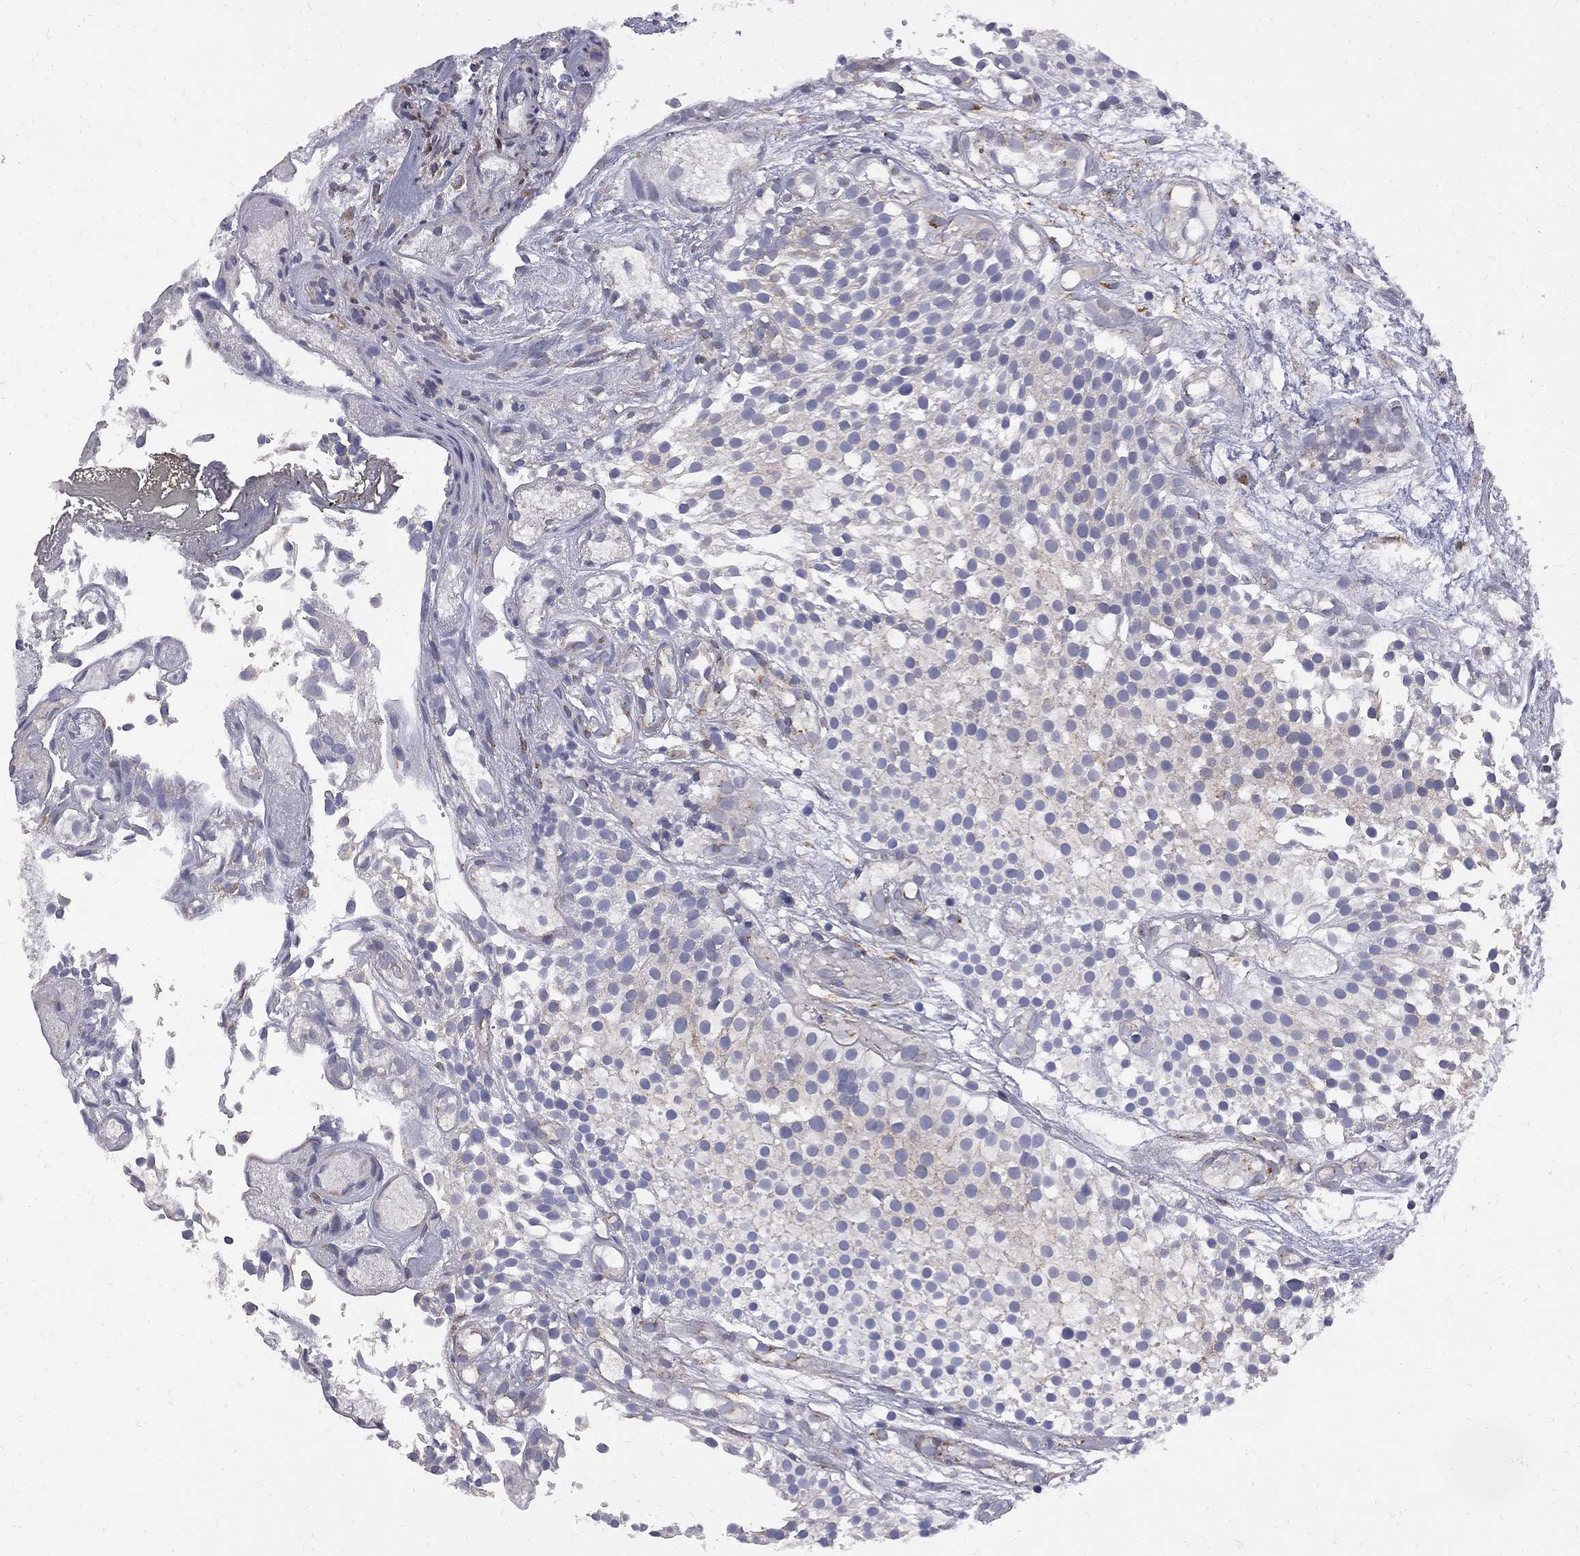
{"staining": {"intensity": "negative", "quantity": "none", "location": "none"}, "tissue": "urothelial cancer", "cell_type": "Tumor cells", "image_type": "cancer", "snomed": [{"axis": "morphology", "description": "Urothelial carcinoma, Low grade"}, {"axis": "topography", "description": "Urinary bladder"}], "caption": "The immunohistochemistry micrograph has no significant positivity in tumor cells of low-grade urothelial carcinoma tissue.", "gene": "MTHFR", "patient": {"sex": "male", "age": 79}}